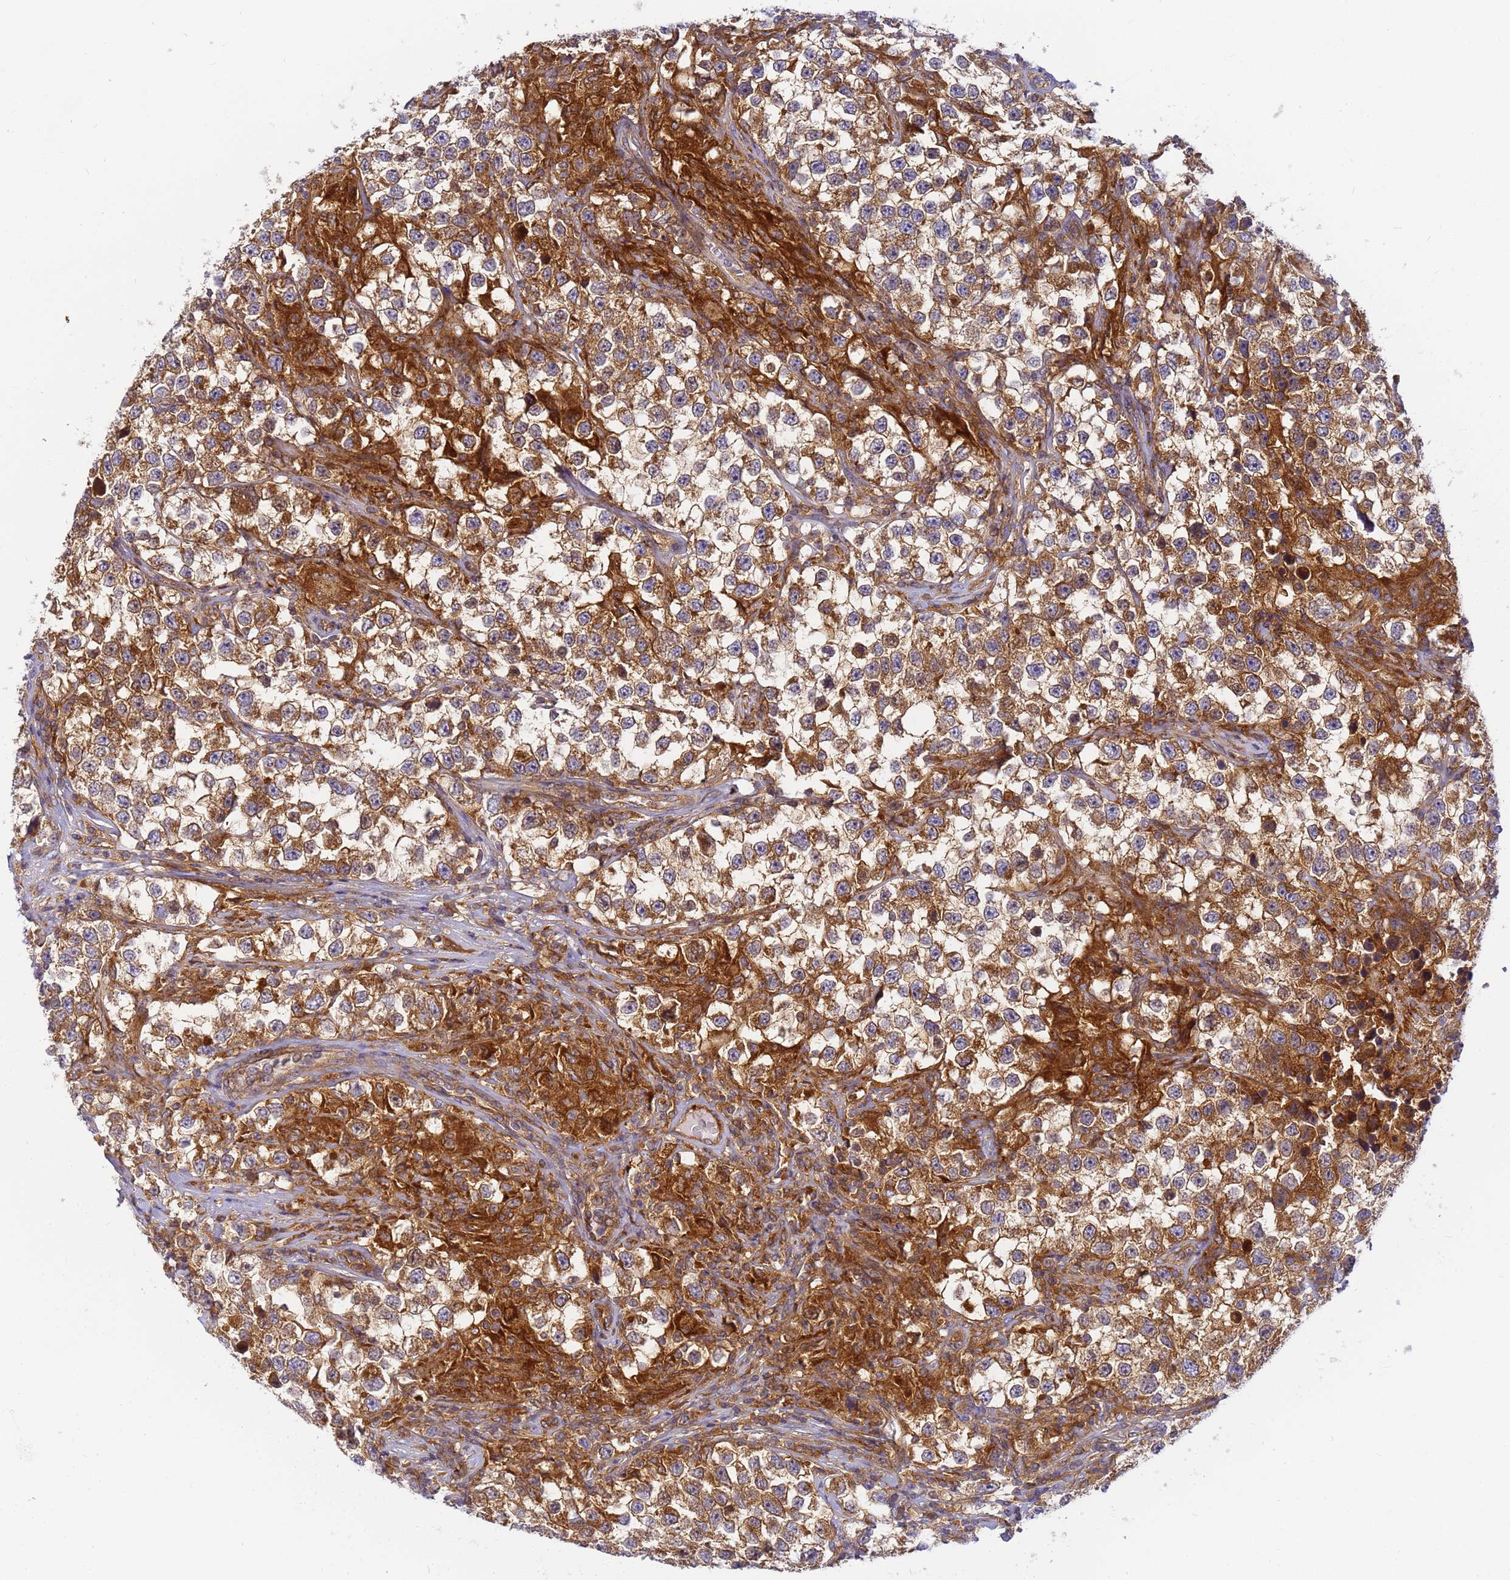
{"staining": {"intensity": "moderate", "quantity": ">75%", "location": "cytoplasmic/membranous"}, "tissue": "testis cancer", "cell_type": "Tumor cells", "image_type": "cancer", "snomed": [{"axis": "morphology", "description": "Seminoma, NOS"}, {"axis": "topography", "description": "Testis"}], "caption": "Protein positivity by immunohistochemistry displays moderate cytoplasmic/membranous staining in approximately >75% of tumor cells in testis cancer. Using DAB (3,3'-diaminobenzidine) (brown) and hematoxylin (blue) stains, captured at high magnification using brightfield microscopy.", "gene": "CHM", "patient": {"sex": "male", "age": 46}}